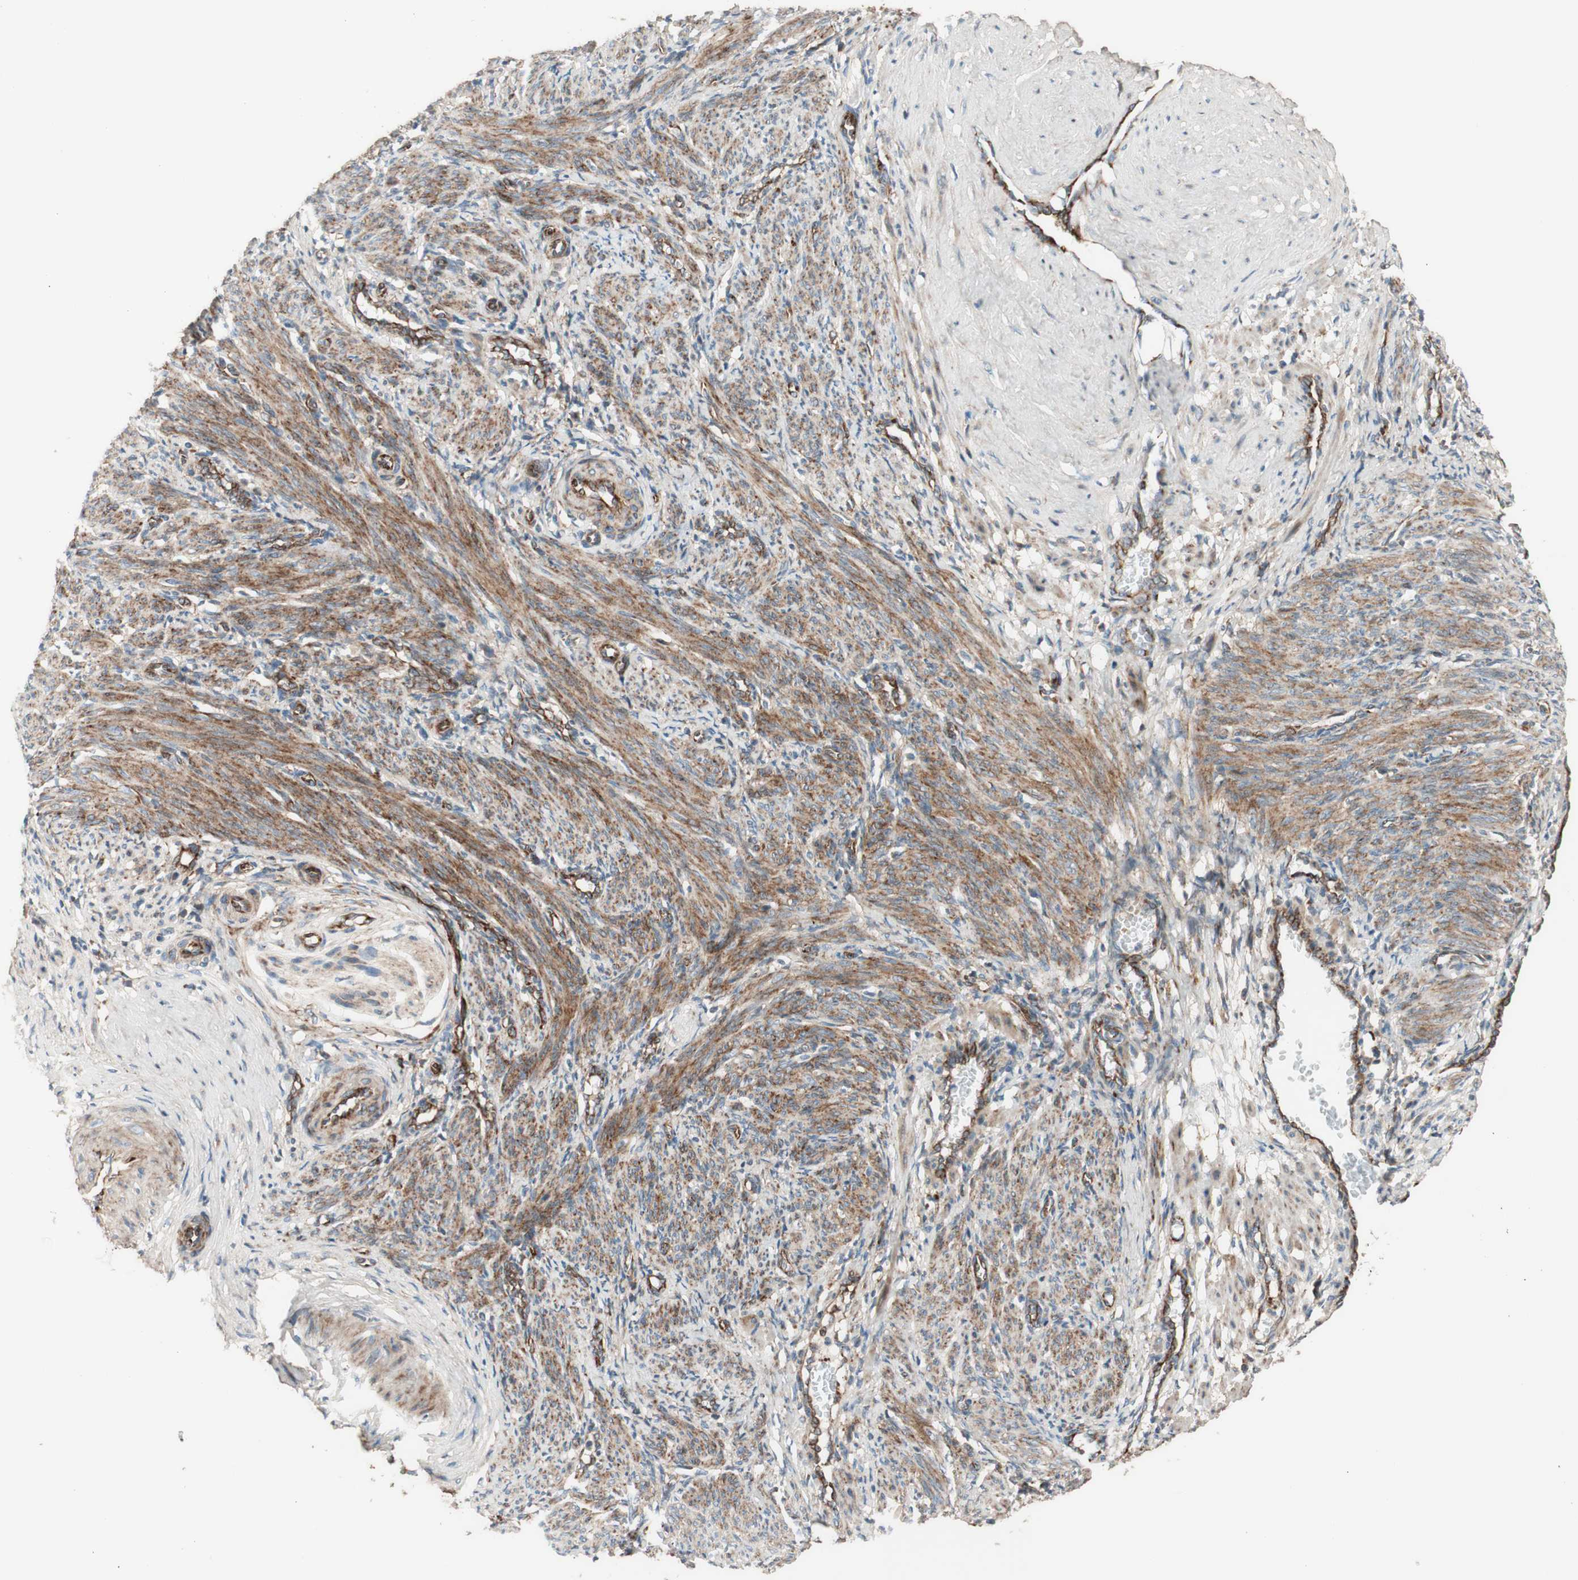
{"staining": {"intensity": "moderate", "quantity": ">75%", "location": "cytoplasmic/membranous"}, "tissue": "smooth muscle", "cell_type": "Smooth muscle cells", "image_type": "normal", "snomed": [{"axis": "morphology", "description": "Normal tissue, NOS"}, {"axis": "topography", "description": "Endometrium"}], "caption": "High-power microscopy captured an immunohistochemistry (IHC) image of unremarkable smooth muscle, revealing moderate cytoplasmic/membranous expression in about >75% of smooth muscle cells.", "gene": "CCN4", "patient": {"sex": "female", "age": 33}}